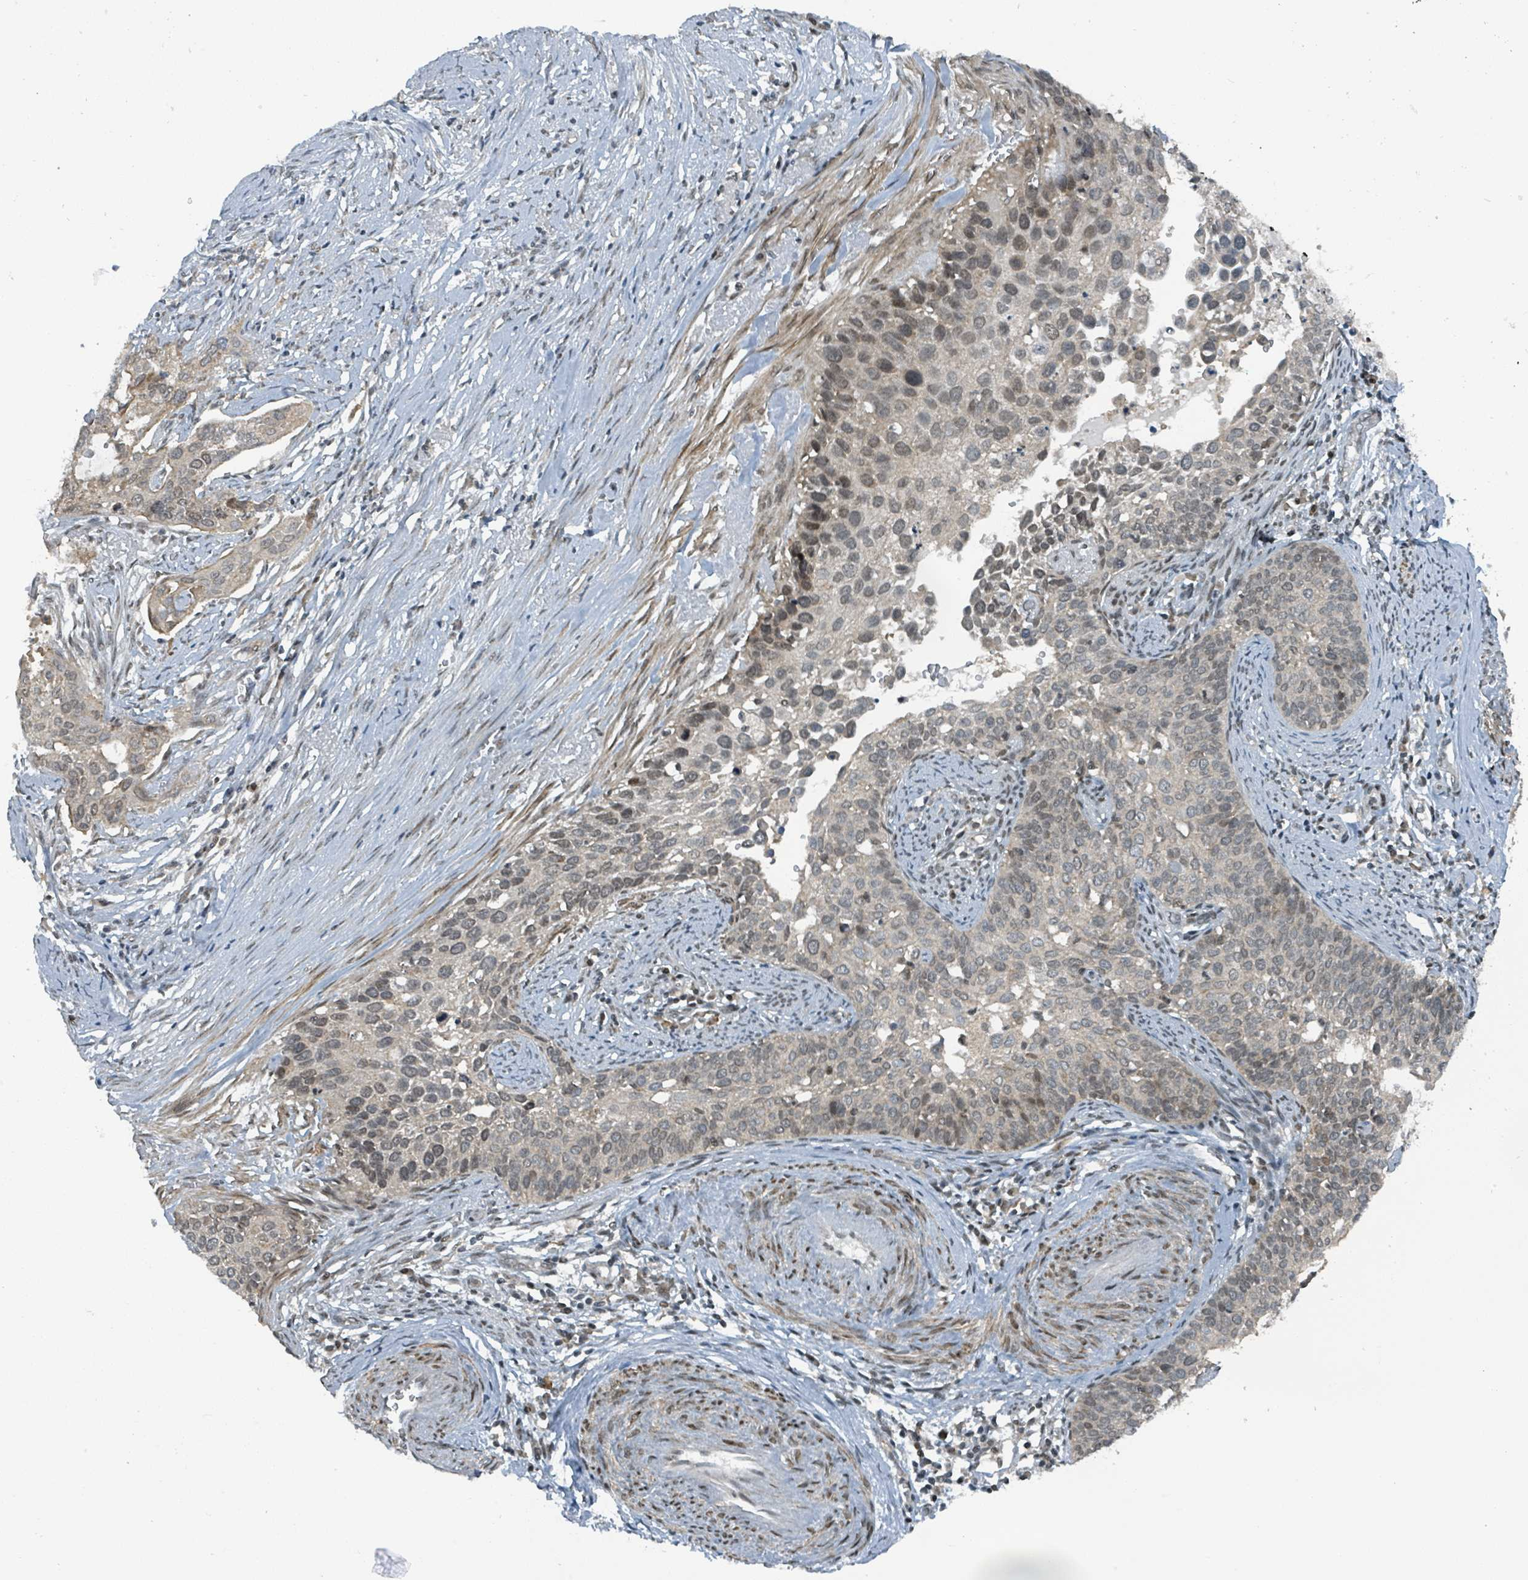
{"staining": {"intensity": "weak", "quantity": "<25%", "location": "nuclear"}, "tissue": "cervical cancer", "cell_type": "Tumor cells", "image_type": "cancer", "snomed": [{"axis": "morphology", "description": "Squamous cell carcinoma, NOS"}, {"axis": "topography", "description": "Cervix"}], "caption": "Histopathology image shows no protein staining in tumor cells of cervical squamous cell carcinoma tissue.", "gene": "PHIP", "patient": {"sex": "female", "age": 44}}